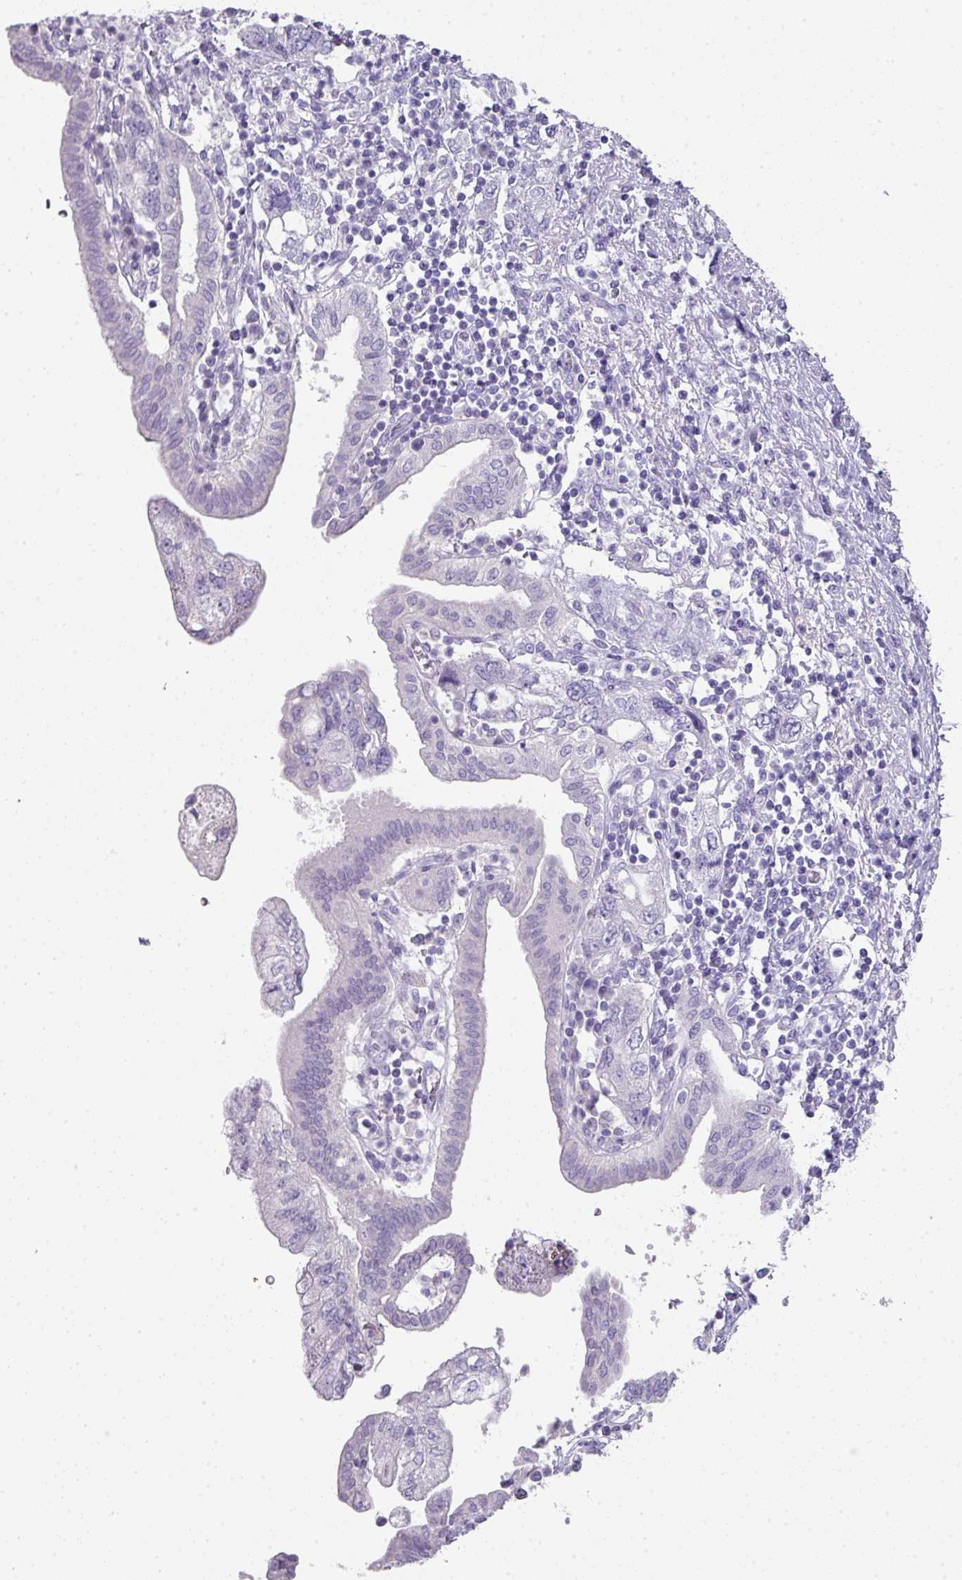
{"staining": {"intensity": "negative", "quantity": "none", "location": "none"}, "tissue": "pancreatic cancer", "cell_type": "Tumor cells", "image_type": "cancer", "snomed": [{"axis": "morphology", "description": "Adenocarcinoma, NOS"}, {"axis": "topography", "description": "Pancreas"}], "caption": "Adenocarcinoma (pancreatic) was stained to show a protein in brown. There is no significant positivity in tumor cells.", "gene": "GLI4", "patient": {"sex": "female", "age": 73}}